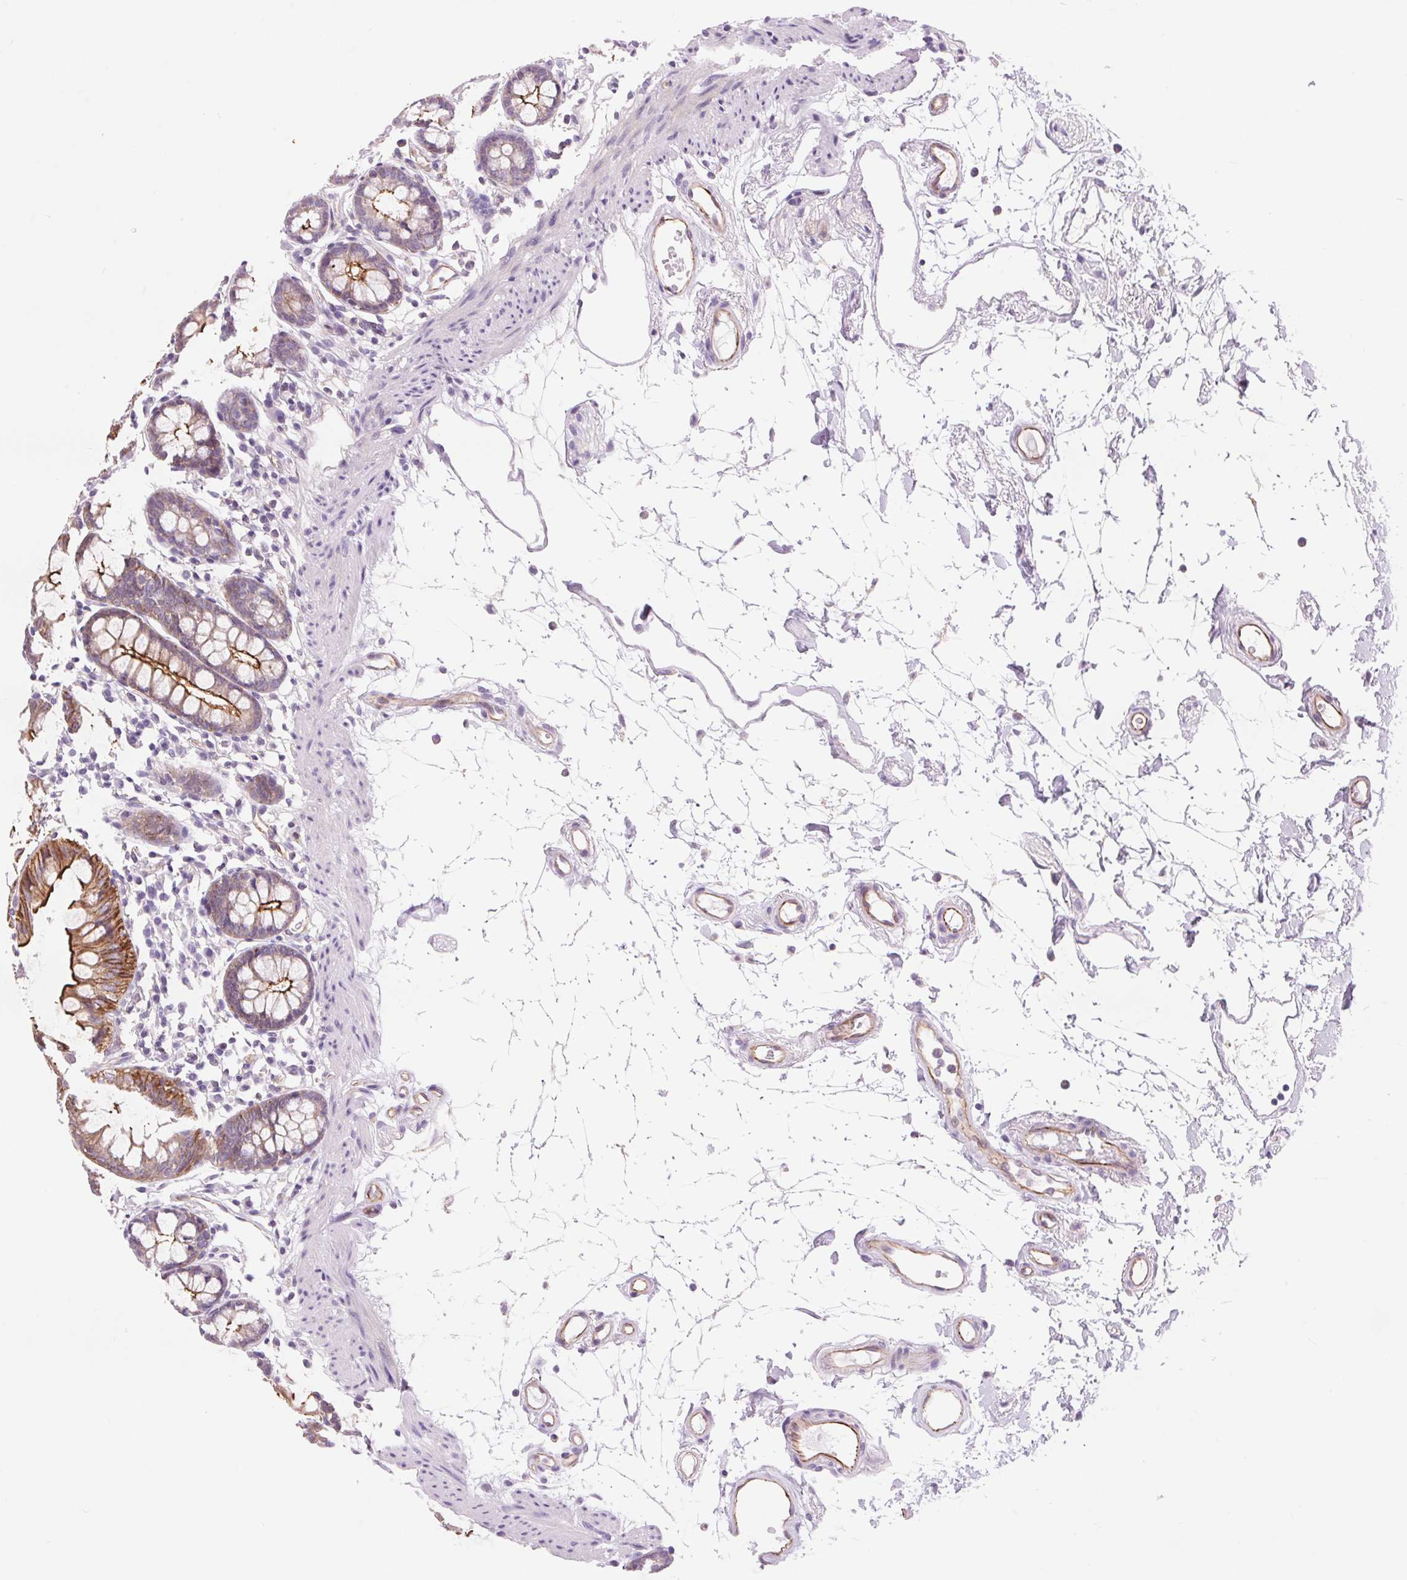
{"staining": {"intensity": "moderate", "quantity": ">75%", "location": "cytoplasmic/membranous"}, "tissue": "colon", "cell_type": "Endothelial cells", "image_type": "normal", "snomed": [{"axis": "morphology", "description": "Normal tissue, NOS"}, {"axis": "topography", "description": "Colon"}], "caption": "Protein staining of normal colon displays moderate cytoplasmic/membranous staining in approximately >75% of endothelial cells.", "gene": "DIXDC1", "patient": {"sex": "female", "age": 84}}